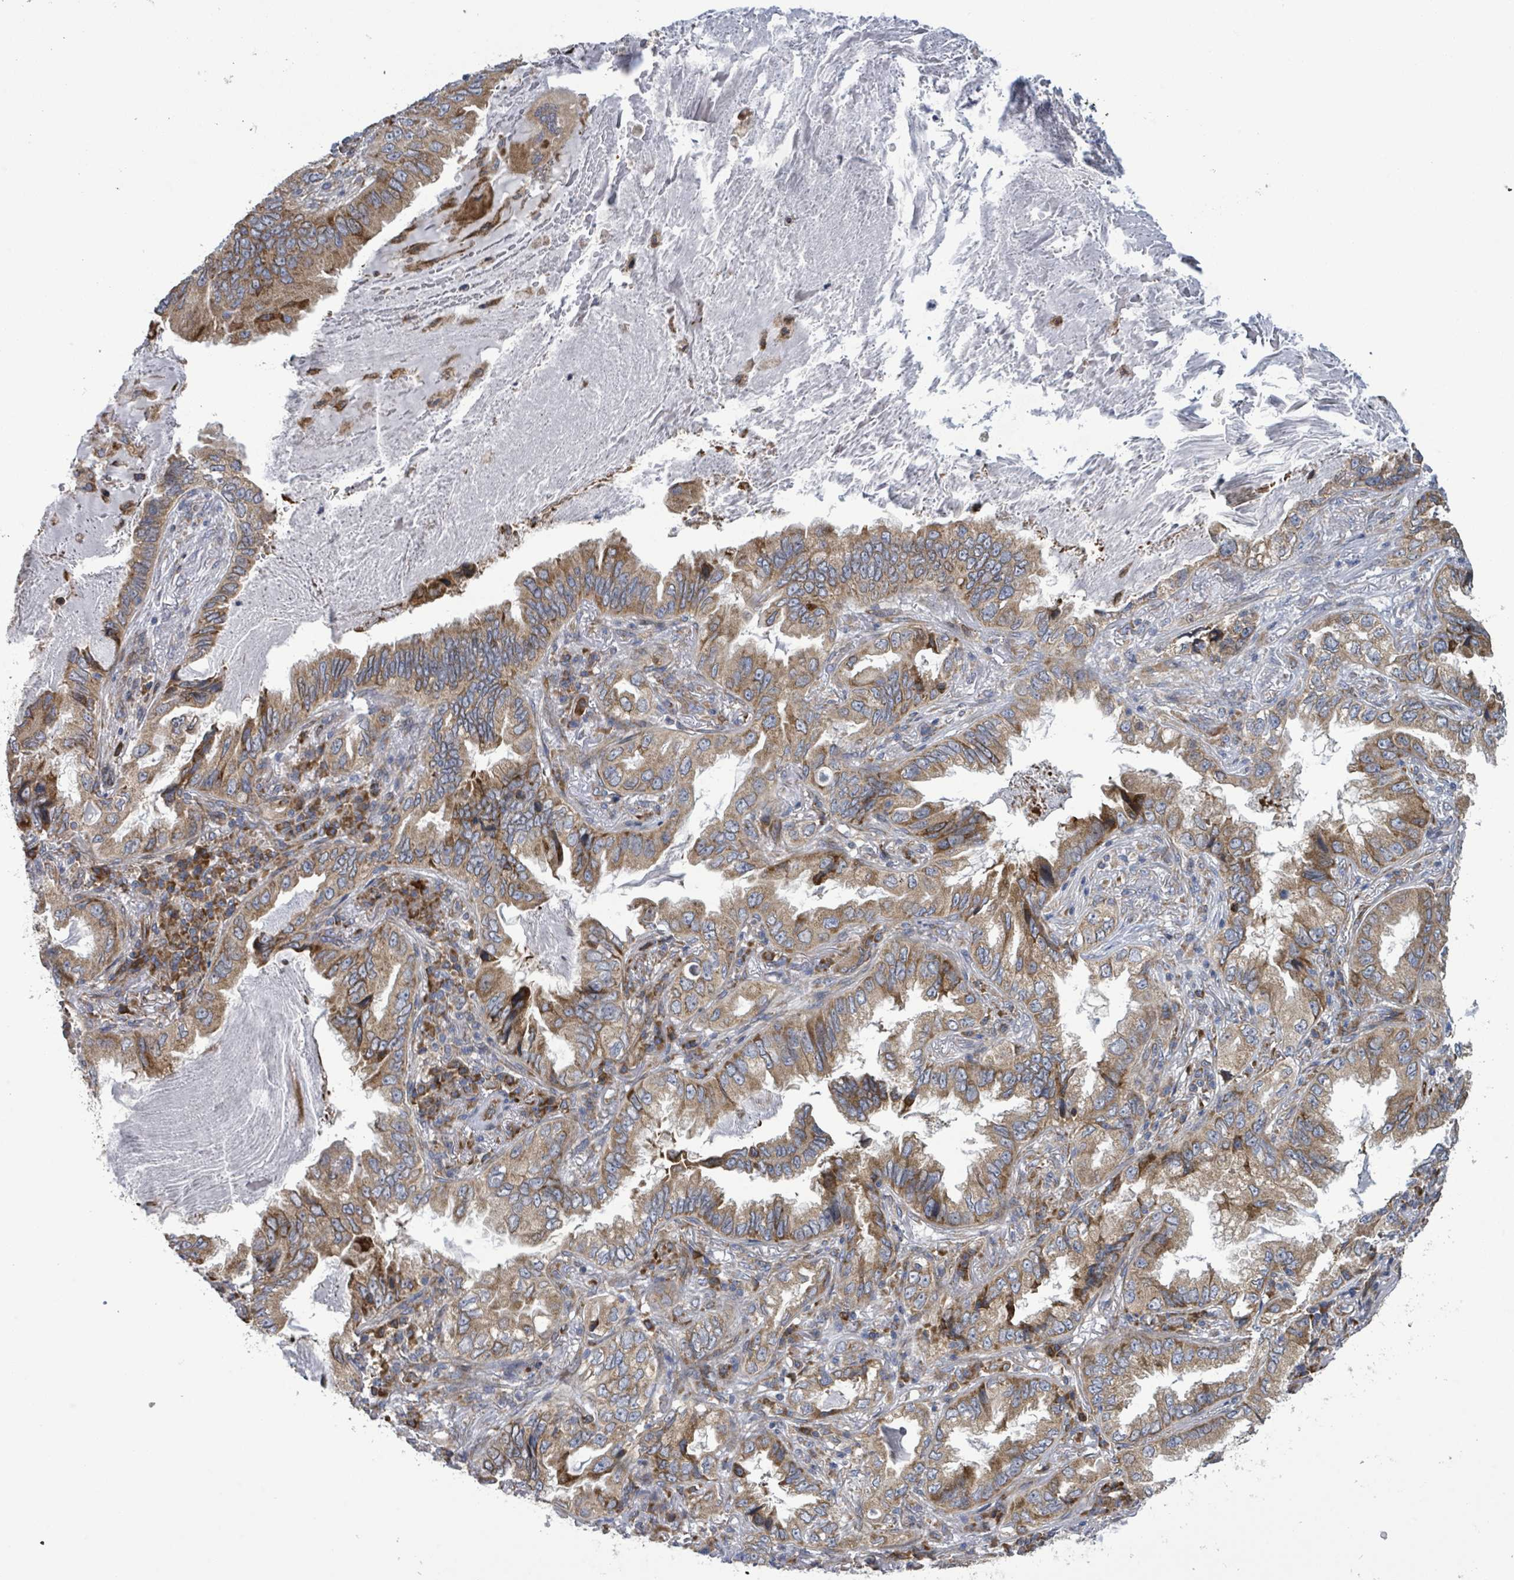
{"staining": {"intensity": "moderate", "quantity": ">75%", "location": "cytoplasmic/membranous"}, "tissue": "lung cancer", "cell_type": "Tumor cells", "image_type": "cancer", "snomed": [{"axis": "morphology", "description": "Adenocarcinoma, NOS"}, {"axis": "topography", "description": "Lung"}], "caption": "Protein analysis of lung cancer (adenocarcinoma) tissue demonstrates moderate cytoplasmic/membranous expression in about >75% of tumor cells.", "gene": "NOMO1", "patient": {"sex": "female", "age": 69}}